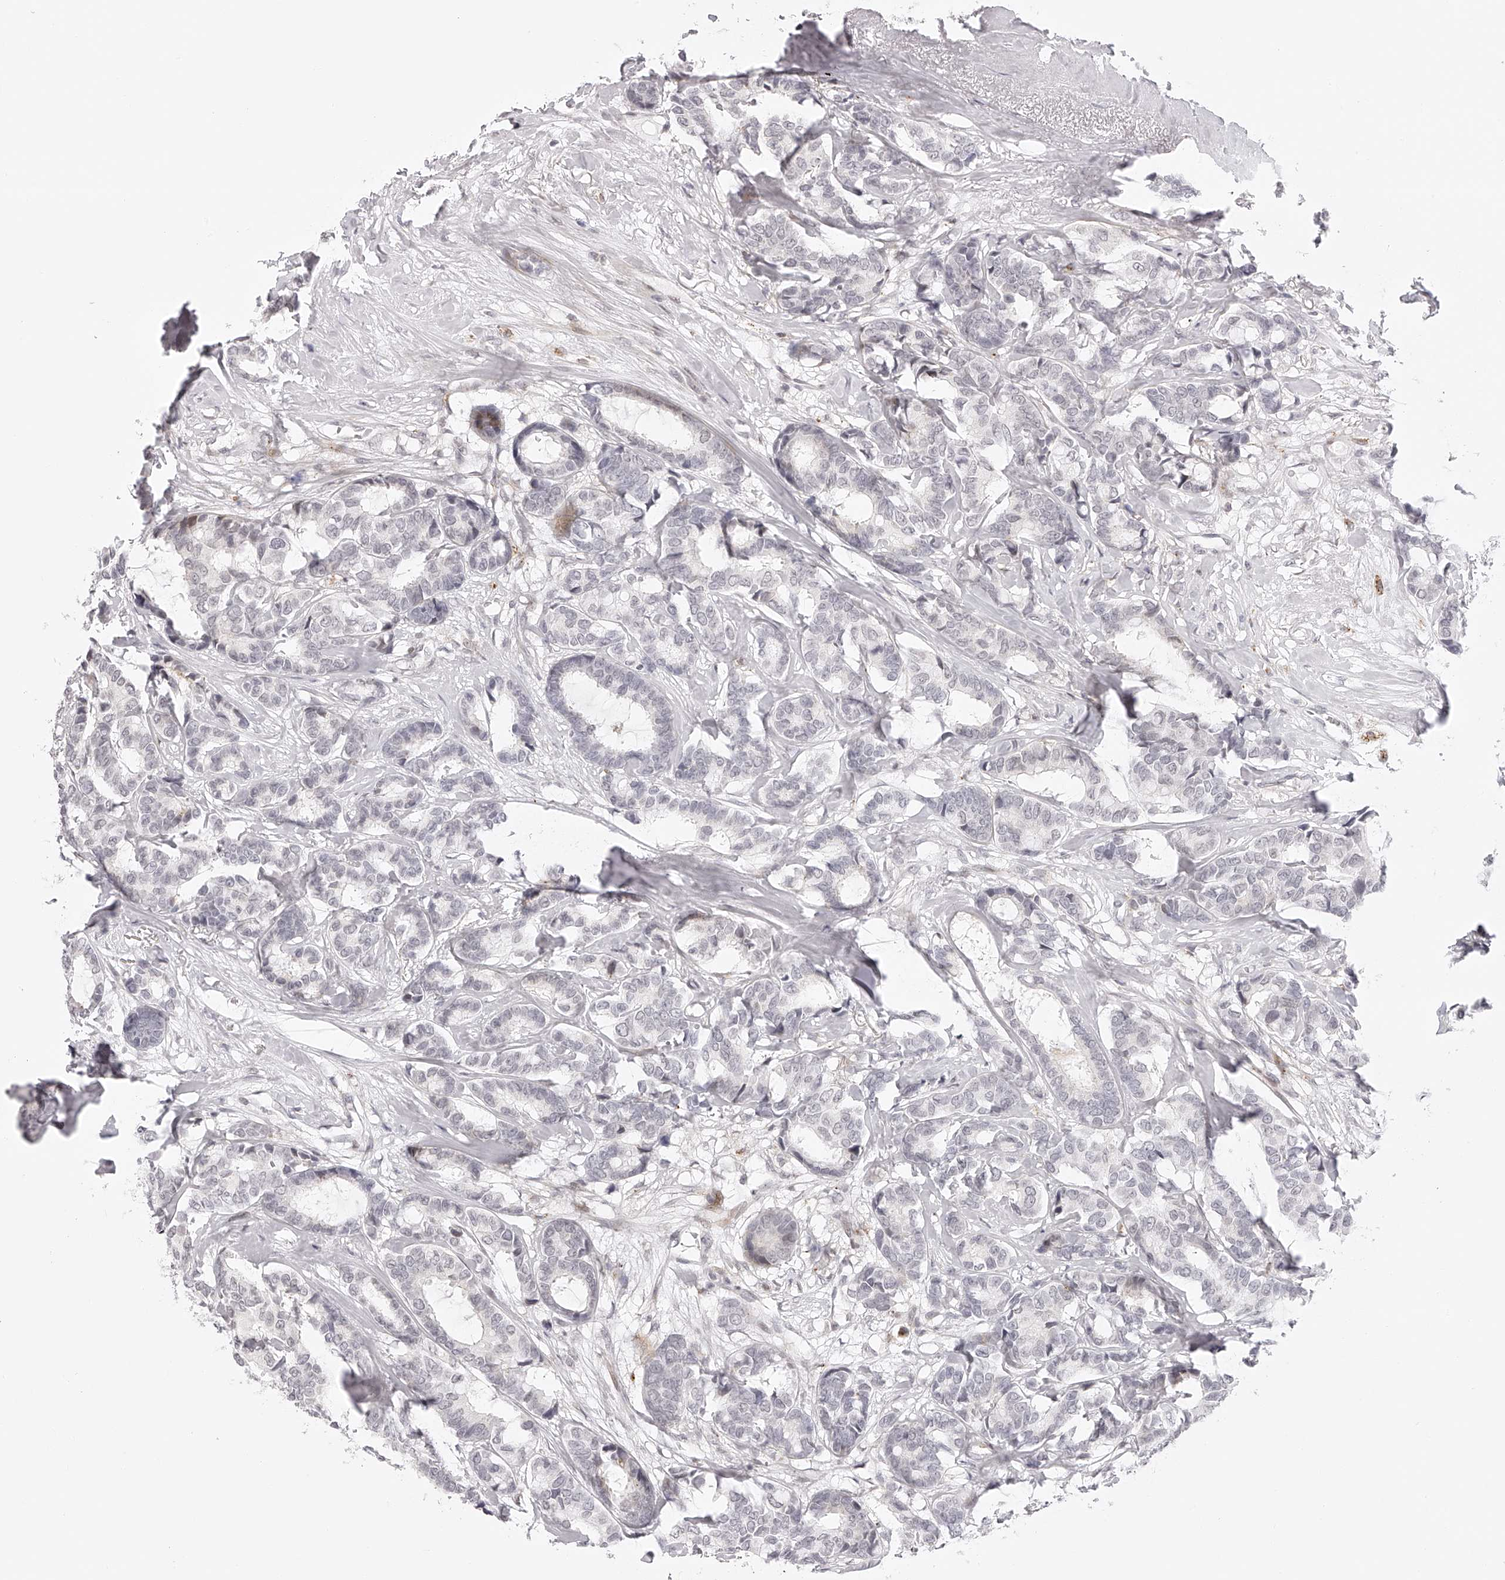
{"staining": {"intensity": "negative", "quantity": "none", "location": "none"}, "tissue": "breast cancer", "cell_type": "Tumor cells", "image_type": "cancer", "snomed": [{"axis": "morphology", "description": "Duct carcinoma"}, {"axis": "topography", "description": "Breast"}], "caption": "Immunohistochemistry (IHC) histopathology image of neoplastic tissue: human breast infiltrating ductal carcinoma stained with DAB (3,3'-diaminobenzidine) exhibits no significant protein positivity in tumor cells.", "gene": "PLEKHG1", "patient": {"sex": "female", "age": 87}}